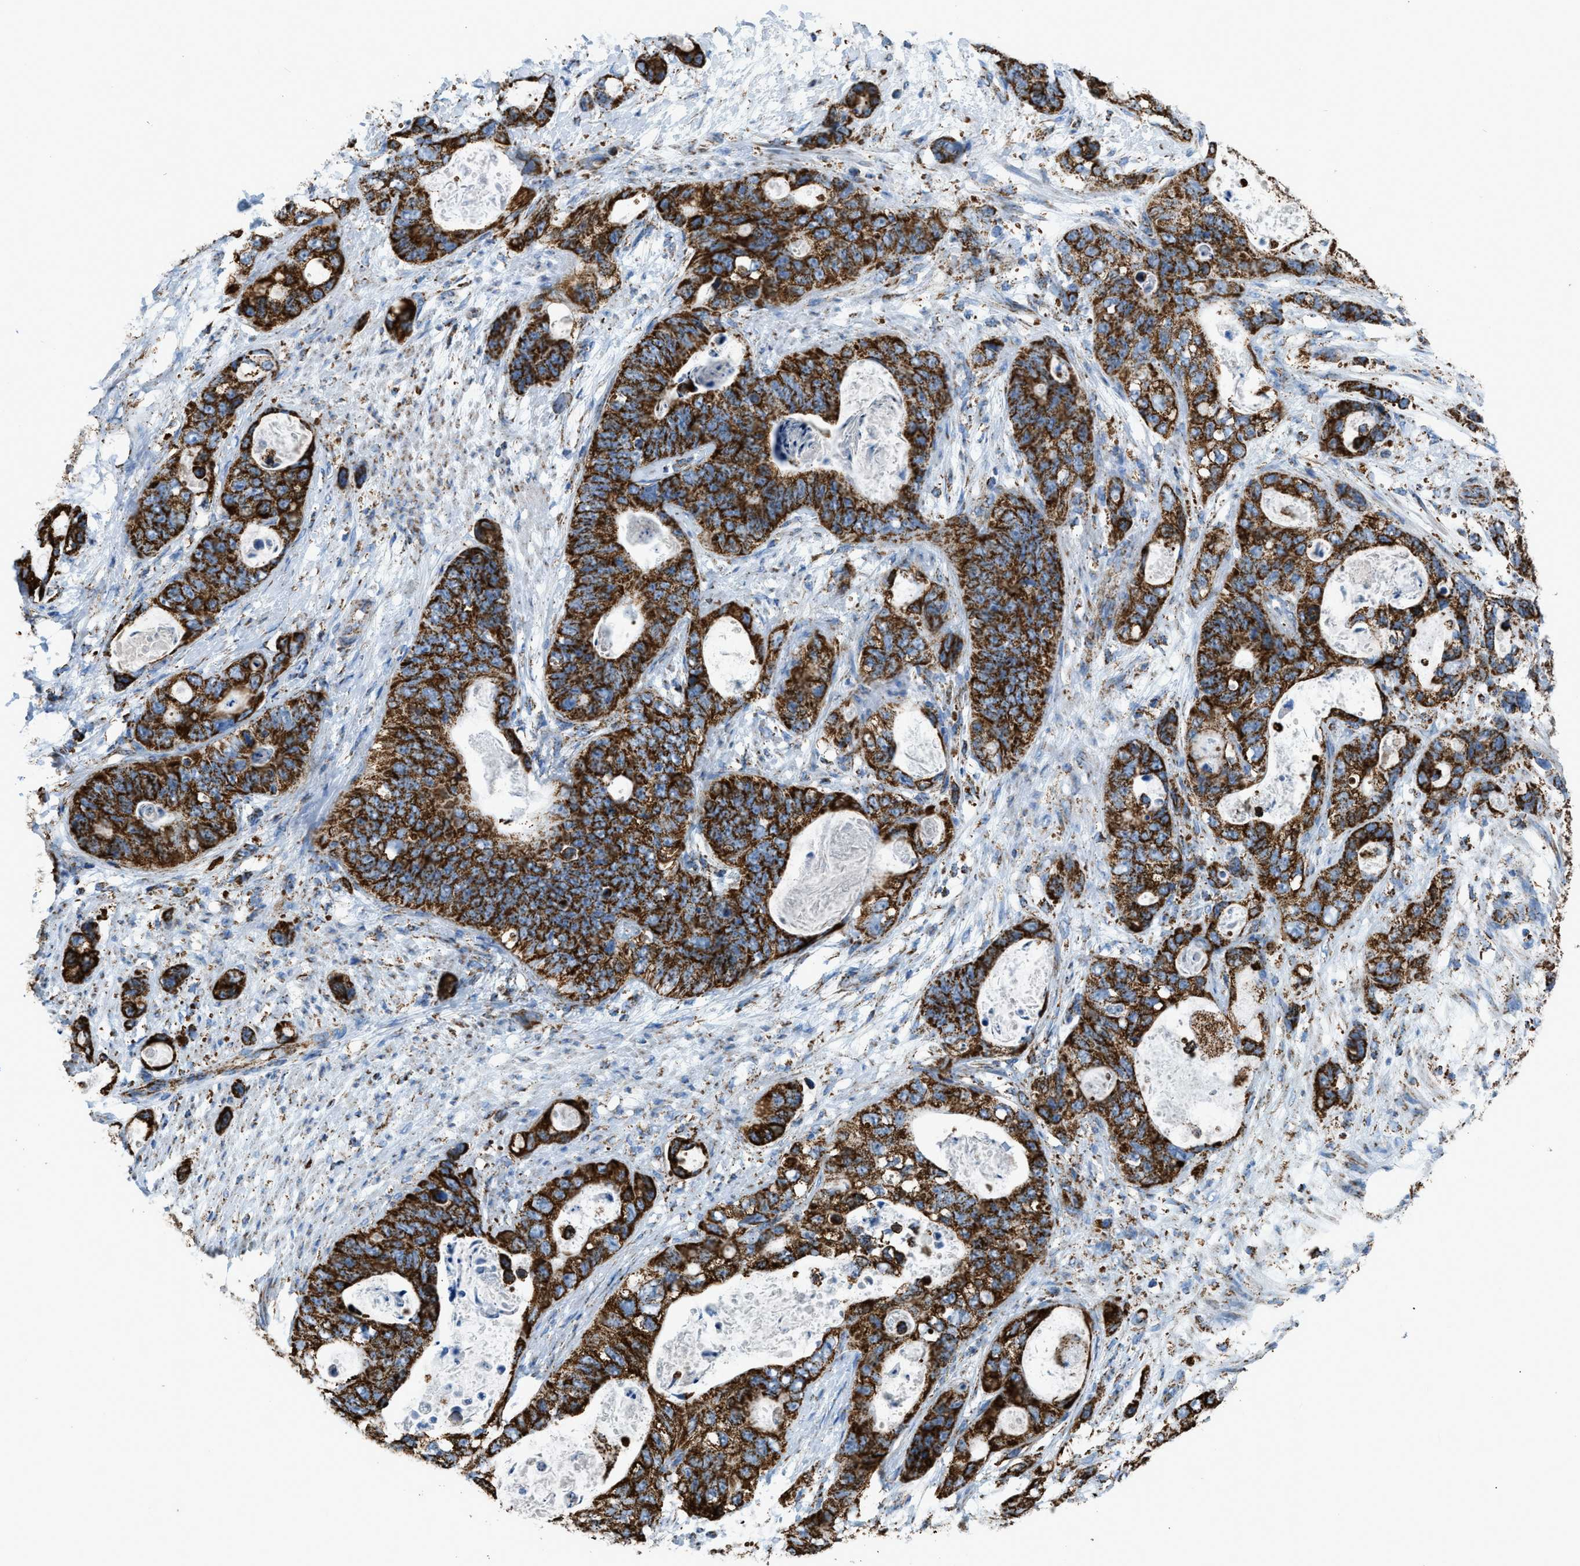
{"staining": {"intensity": "strong", "quantity": ">75%", "location": "cytoplasmic/membranous"}, "tissue": "stomach cancer", "cell_type": "Tumor cells", "image_type": "cancer", "snomed": [{"axis": "morphology", "description": "Normal tissue, NOS"}, {"axis": "morphology", "description": "Adenocarcinoma, NOS"}, {"axis": "topography", "description": "Stomach"}], "caption": "The histopathology image exhibits a brown stain indicating the presence of a protein in the cytoplasmic/membranous of tumor cells in stomach adenocarcinoma.", "gene": "ETFB", "patient": {"sex": "female", "age": 89}}